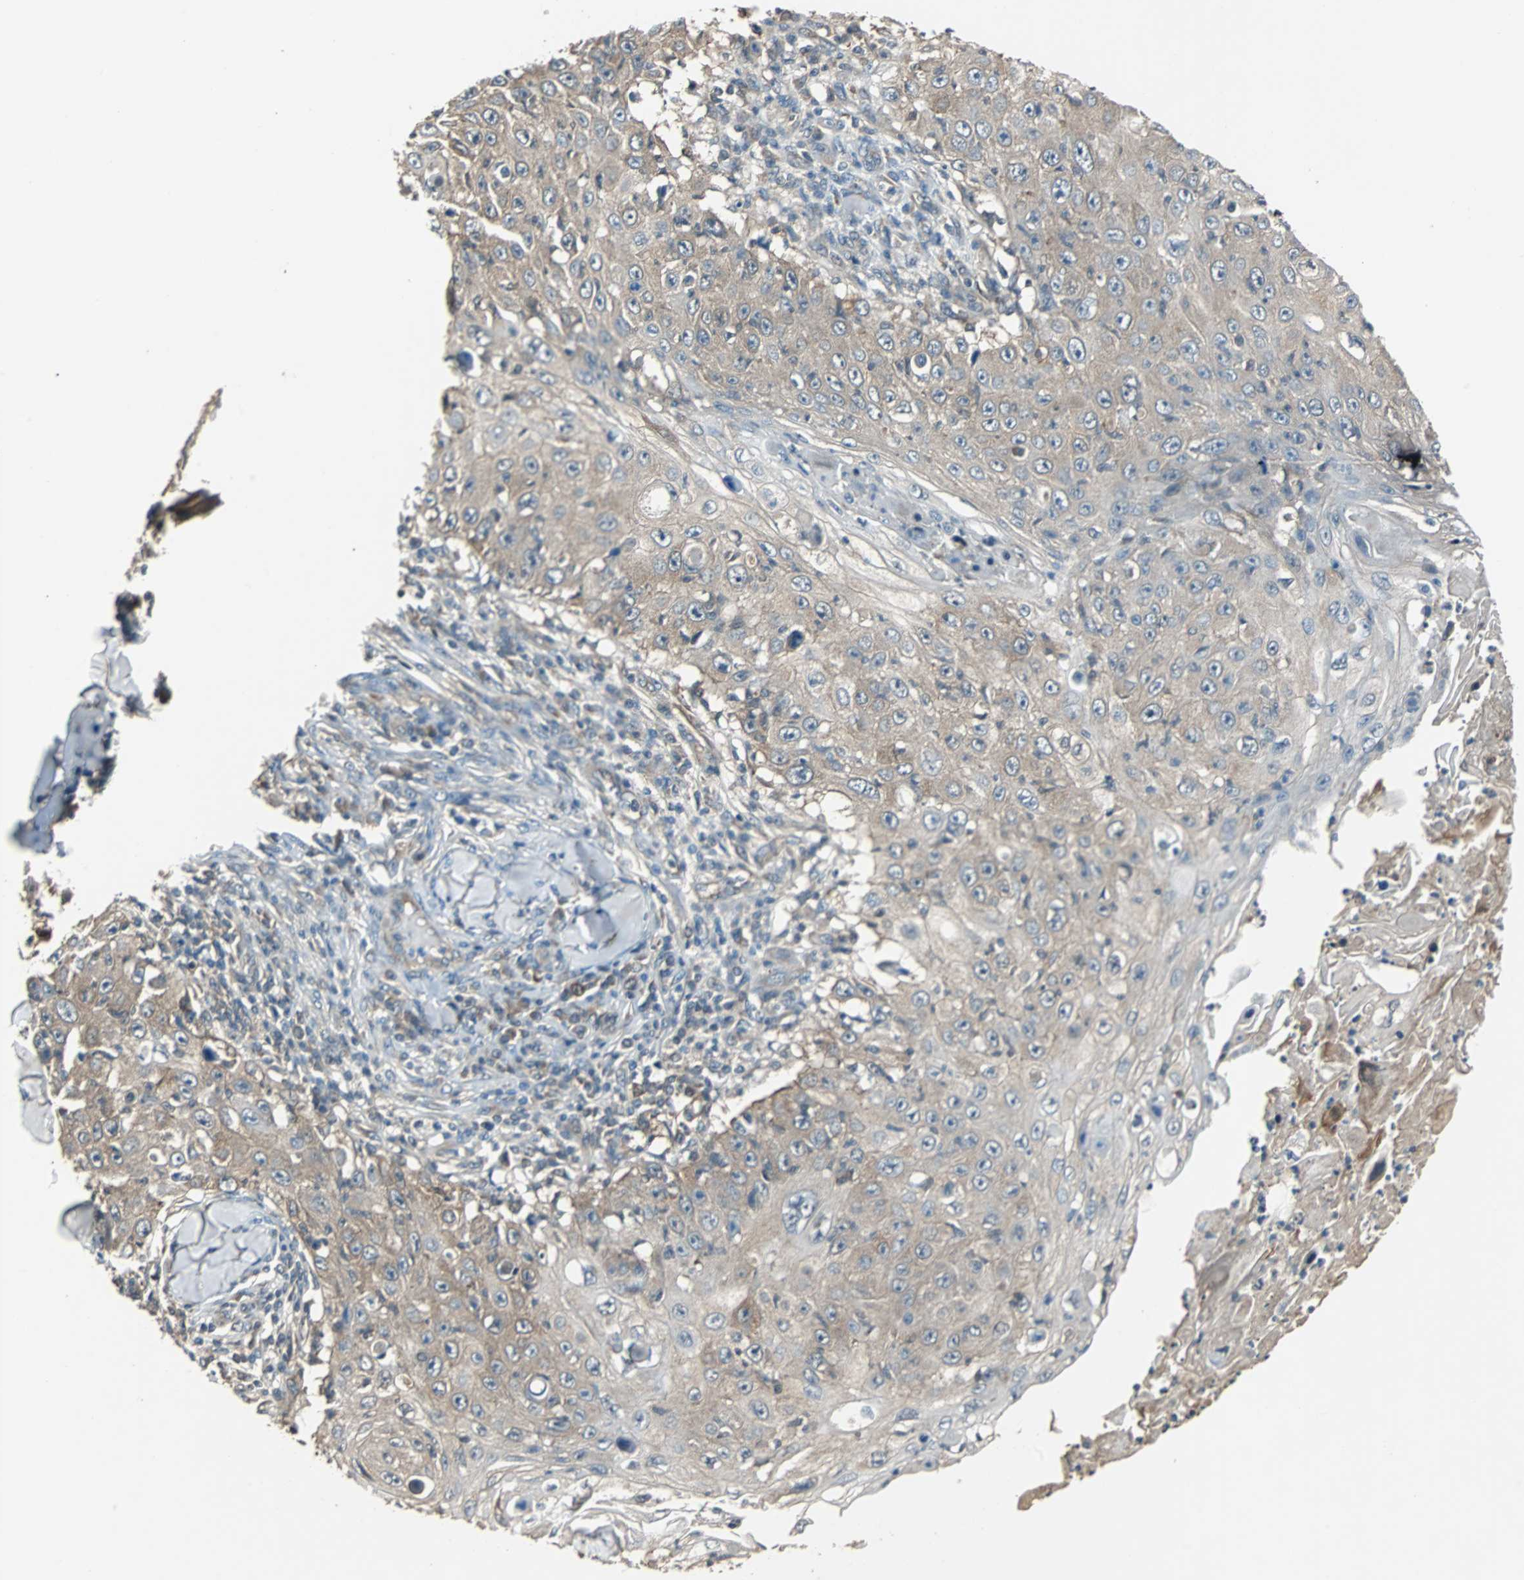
{"staining": {"intensity": "weak", "quantity": ">75%", "location": "cytoplasmic/membranous"}, "tissue": "skin cancer", "cell_type": "Tumor cells", "image_type": "cancer", "snomed": [{"axis": "morphology", "description": "Squamous cell carcinoma, NOS"}, {"axis": "topography", "description": "Skin"}], "caption": "Skin squamous cell carcinoma stained for a protein (brown) shows weak cytoplasmic/membranous positive positivity in approximately >75% of tumor cells.", "gene": "ABHD2", "patient": {"sex": "male", "age": 86}}